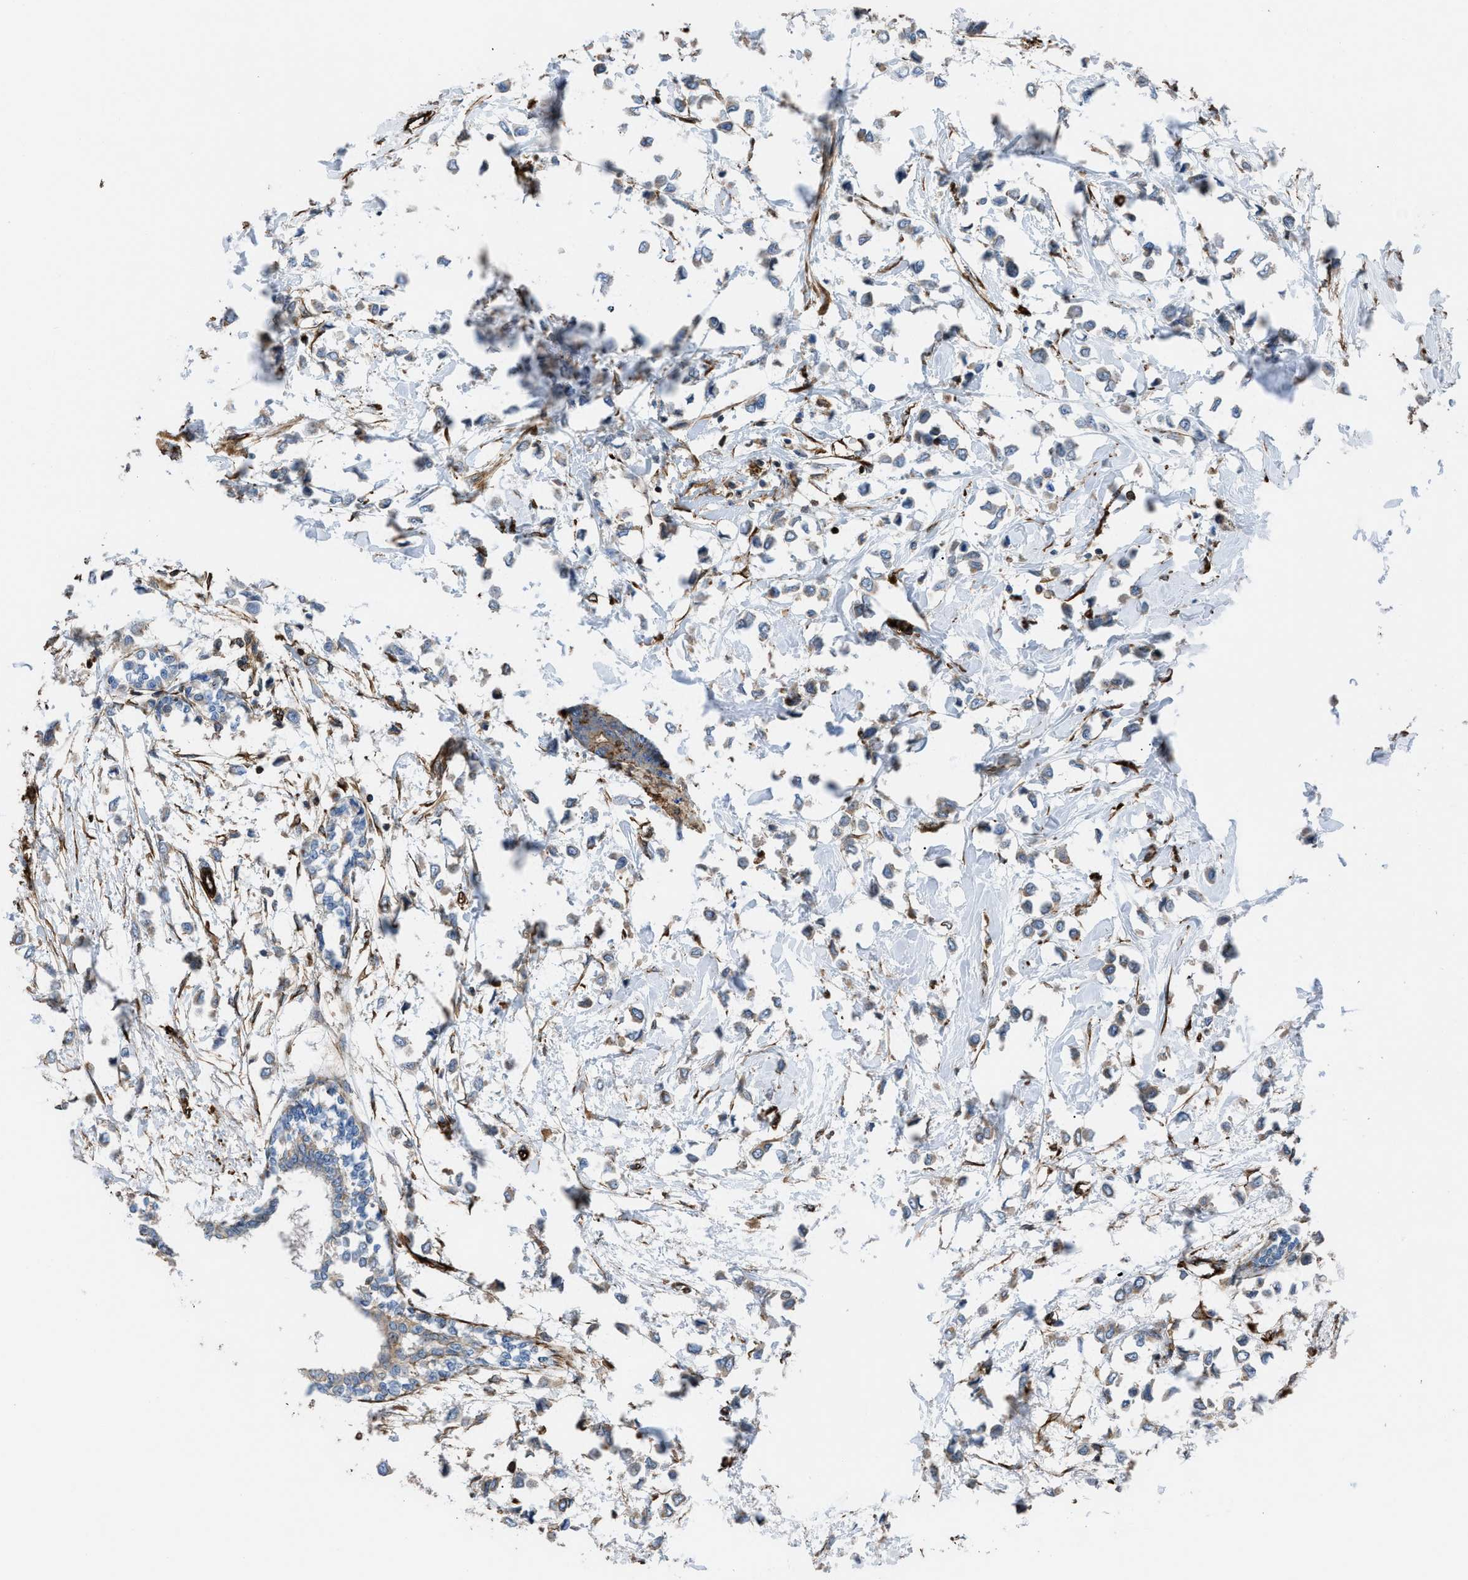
{"staining": {"intensity": "weak", "quantity": "25%-75%", "location": "cytoplasmic/membranous"}, "tissue": "breast cancer", "cell_type": "Tumor cells", "image_type": "cancer", "snomed": [{"axis": "morphology", "description": "Lobular carcinoma"}, {"axis": "topography", "description": "Breast"}], "caption": "An image showing weak cytoplasmic/membranous staining in about 25%-75% of tumor cells in breast cancer (lobular carcinoma), as visualized by brown immunohistochemical staining.", "gene": "PTPRE", "patient": {"sex": "female", "age": 51}}